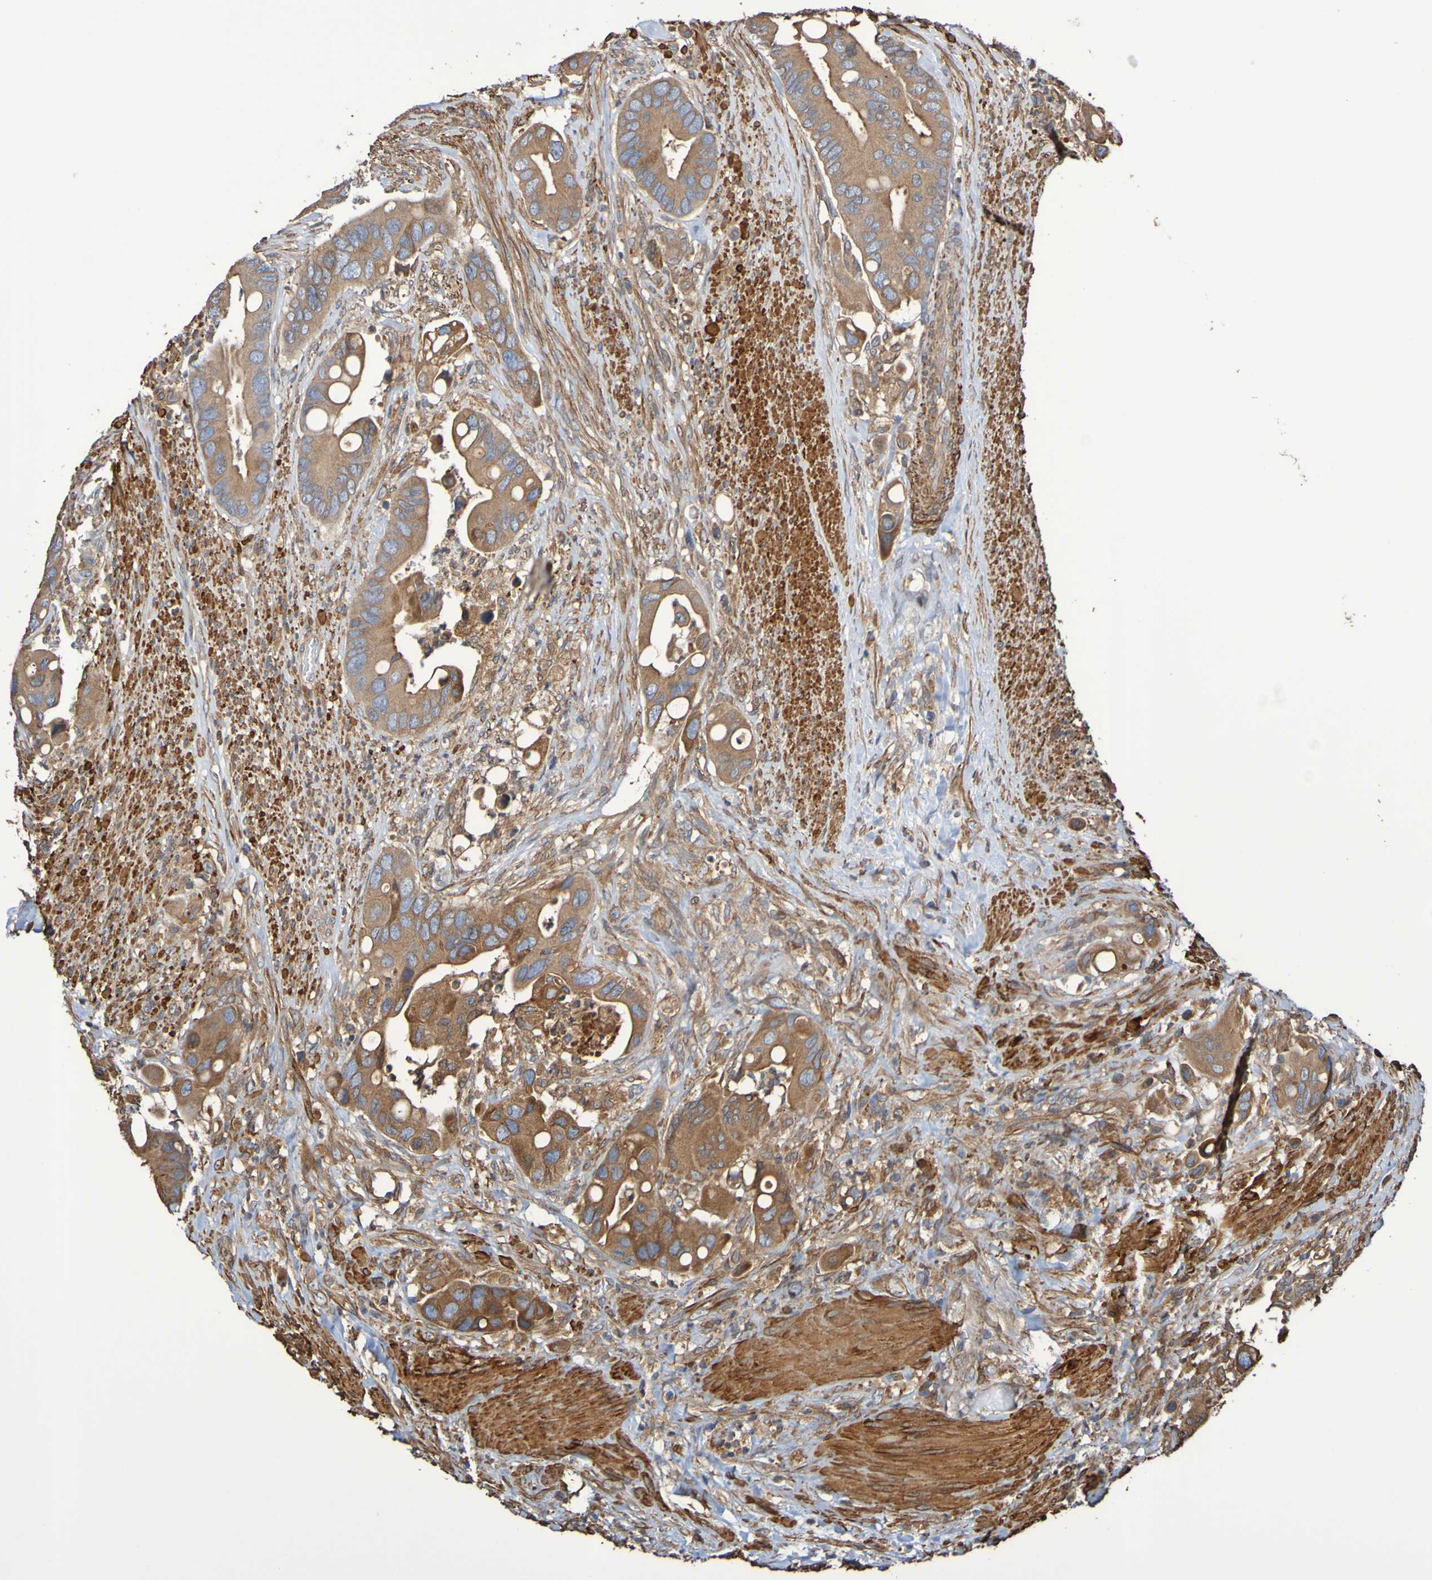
{"staining": {"intensity": "moderate", "quantity": ">75%", "location": "cytoplasmic/membranous"}, "tissue": "colorectal cancer", "cell_type": "Tumor cells", "image_type": "cancer", "snomed": [{"axis": "morphology", "description": "Adenocarcinoma, NOS"}, {"axis": "topography", "description": "Rectum"}], "caption": "Adenocarcinoma (colorectal) stained for a protein displays moderate cytoplasmic/membranous positivity in tumor cells. Using DAB (3,3'-diaminobenzidine) (brown) and hematoxylin (blue) stains, captured at high magnification using brightfield microscopy.", "gene": "RAB11A", "patient": {"sex": "female", "age": 57}}